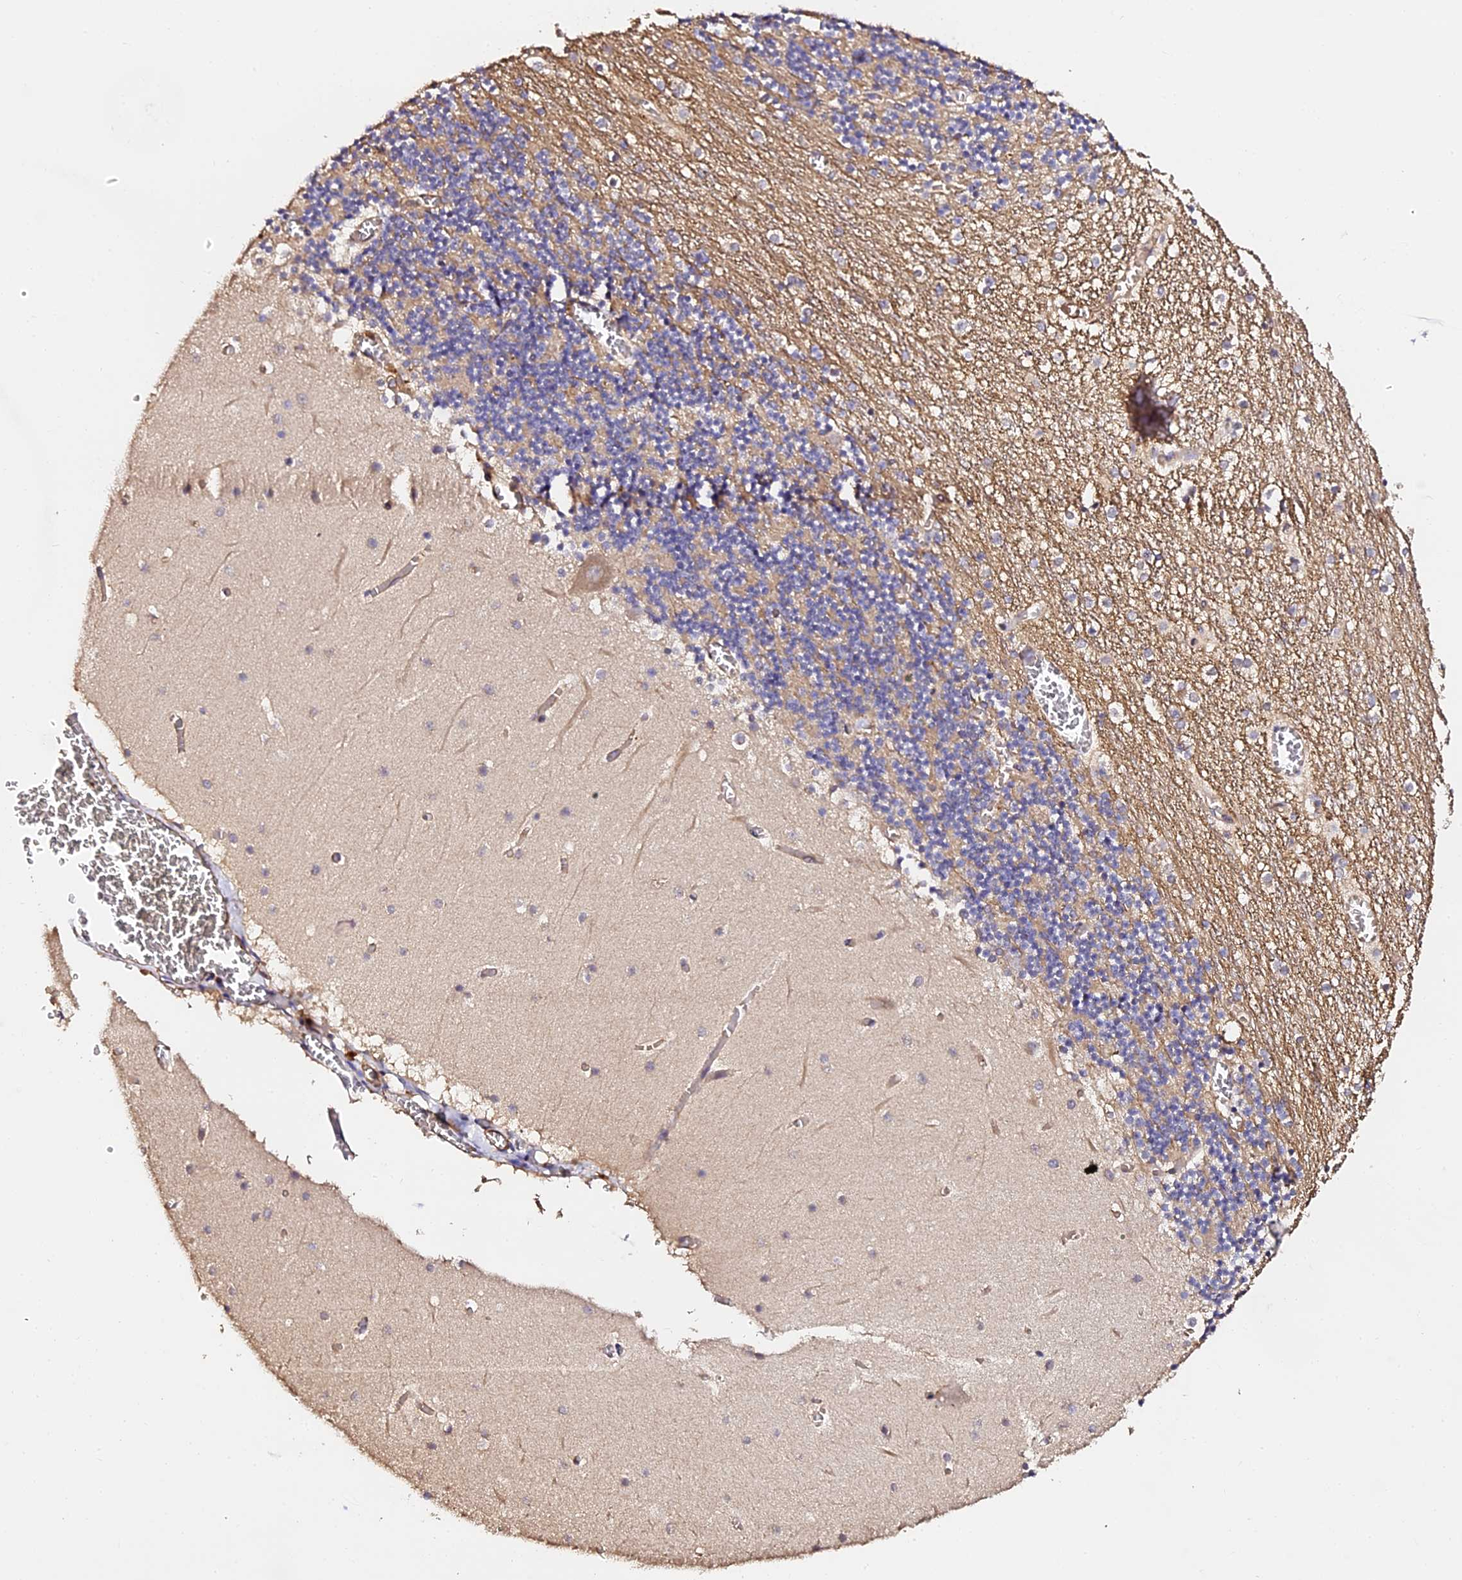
{"staining": {"intensity": "moderate", "quantity": "<25%", "location": "cytoplasmic/membranous"}, "tissue": "cerebellum", "cell_type": "Cells in granular layer", "image_type": "normal", "snomed": [{"axis": "morphology", "description": "Normal tissue, NOS"}, {"axis": "topography", "description": "Cerebellum"}], "caption": "Moderate cytoplasmic/membranous positivity for a protein is seen in about <25% of cells in granular layer of normal cerebellum using immunohistochemistry.", "gene": "TDO2", "patient": {"sex": "female", "age": 28}}